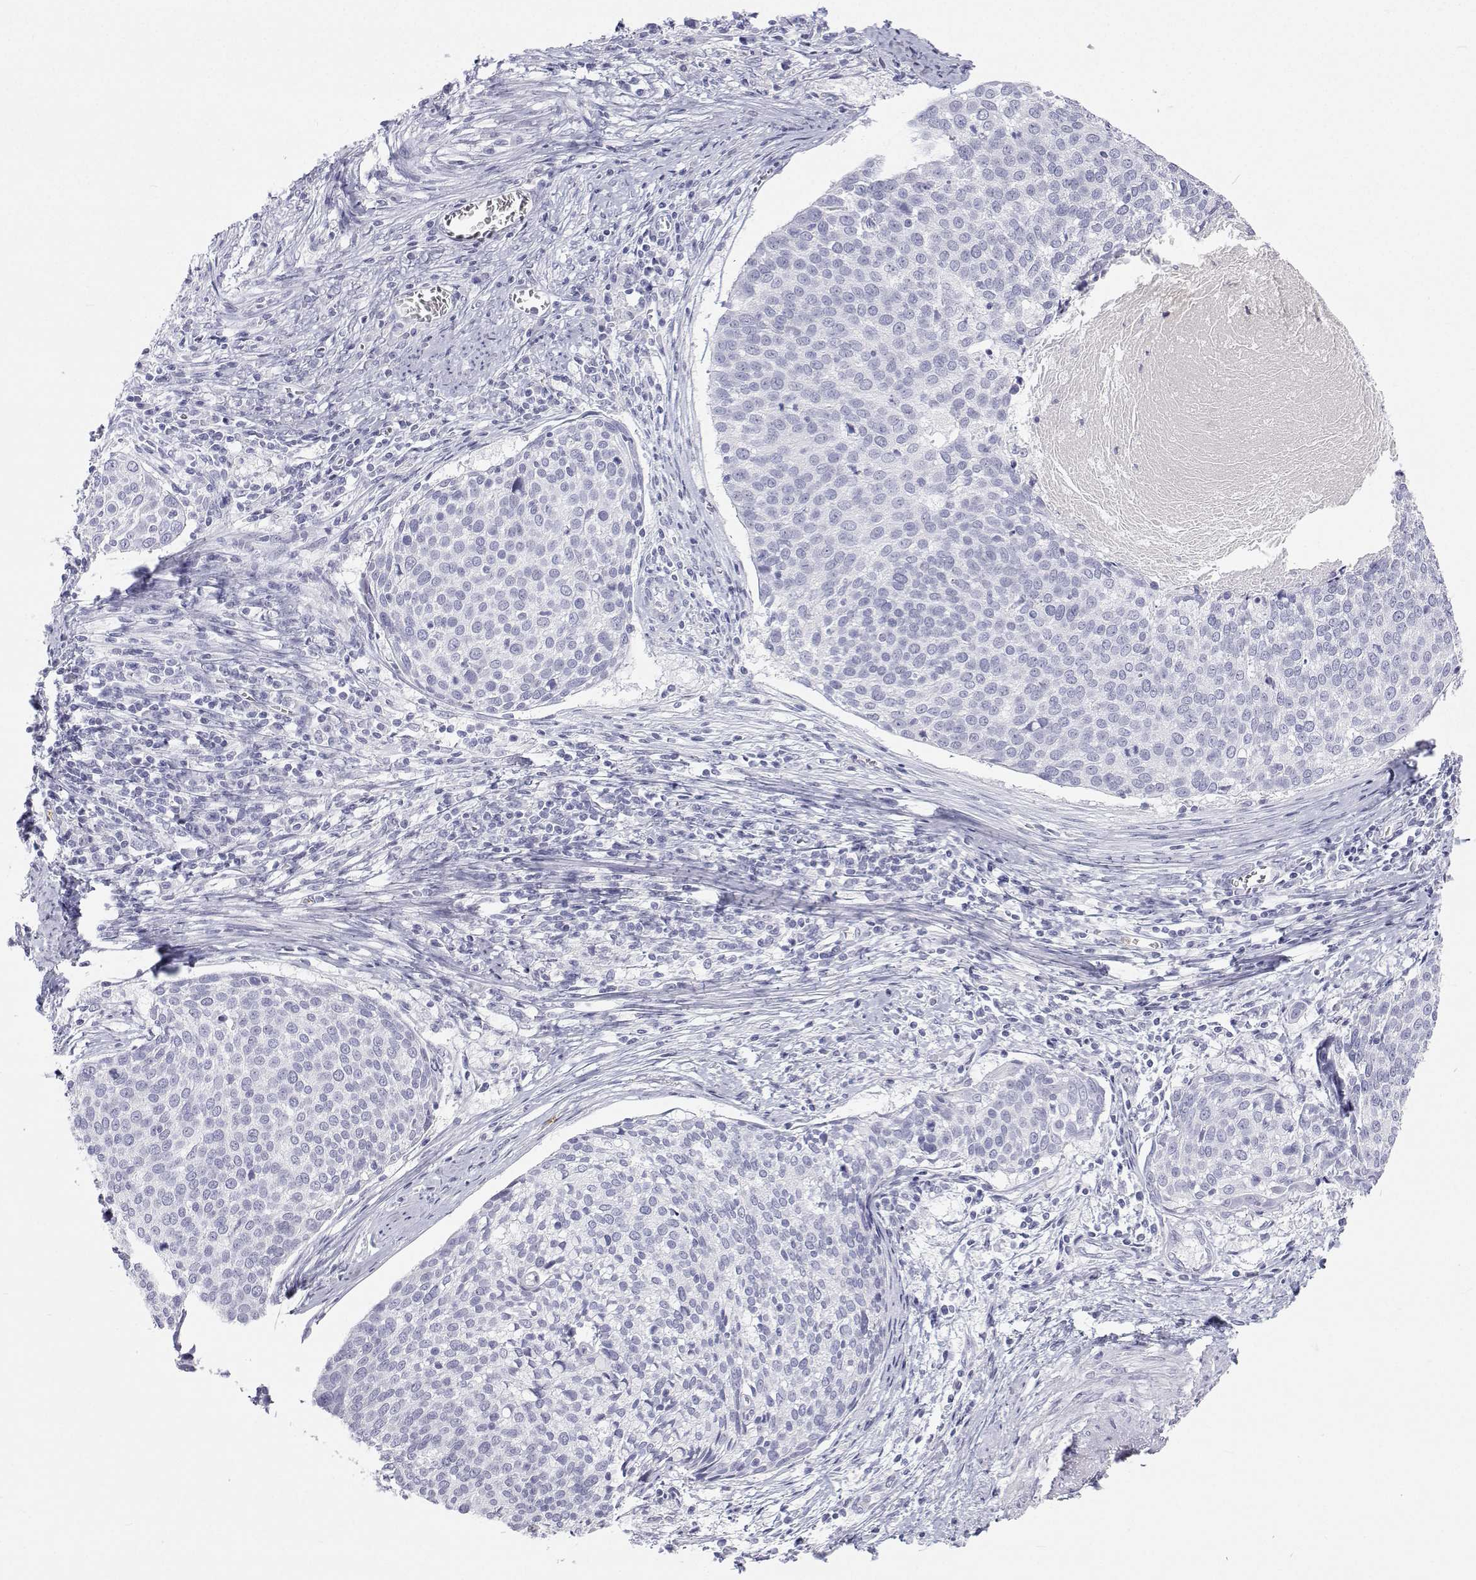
{"staining": {"intensity": "negative", "quantity": "none", "location": "none"}, "tissue": "cervical cancer", "cell_type": "Tumor cells", "image_type": "cancer", "snomed": [{"axis": "morphology", "description": "Squamous cell carcinoma, NOS"}, {"axis": "topography", "description": "Cervix"}], "caption": "Immunohistochemistry (IHC) of human cervical cancer exhibits no staining in tumor cells. (DAB (3,3'-diaminobenzidine) IHC with hematoxylin counter stain).", "gene": "SFTPB", "patient": {"sex": "female", "age": 39}}